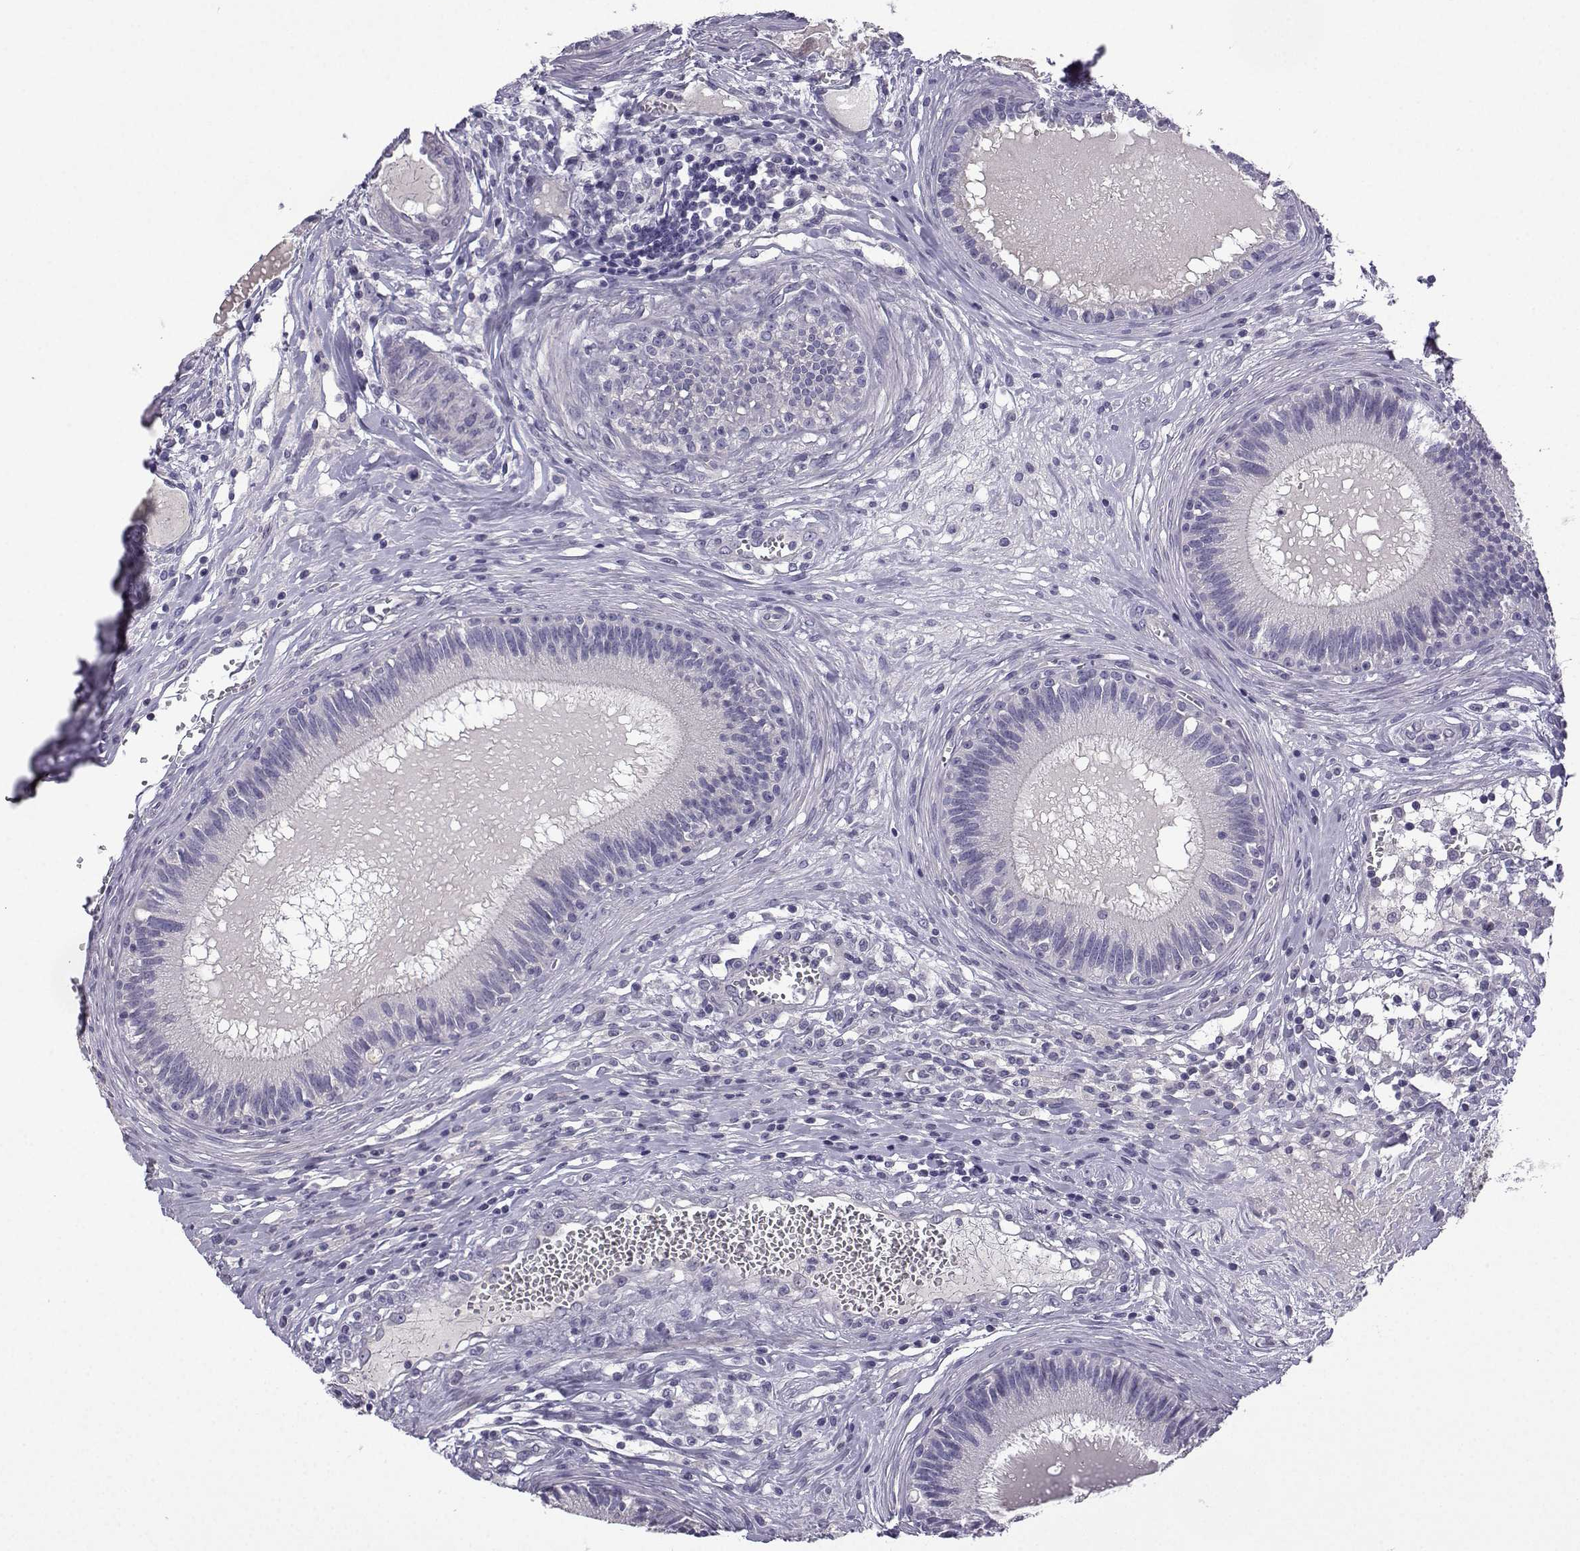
{"staining": {"intensity": "negative", "quantity": "none", "location": "none"}, "tissue": "epididymis", "cell_type": "Glandular cells", "image_type": "normal", "snomed": [{"axis": "morphology", "description": "Normal tissue, NOS"}, {"axis": "topography", "description": "Epididymis"}], "caption": "Human epididymis stained for a protein using IHC exhibits no positivity in glandular cells.", "gene": "SPACA7", "patient": {"sex": "male", "age": 27}}